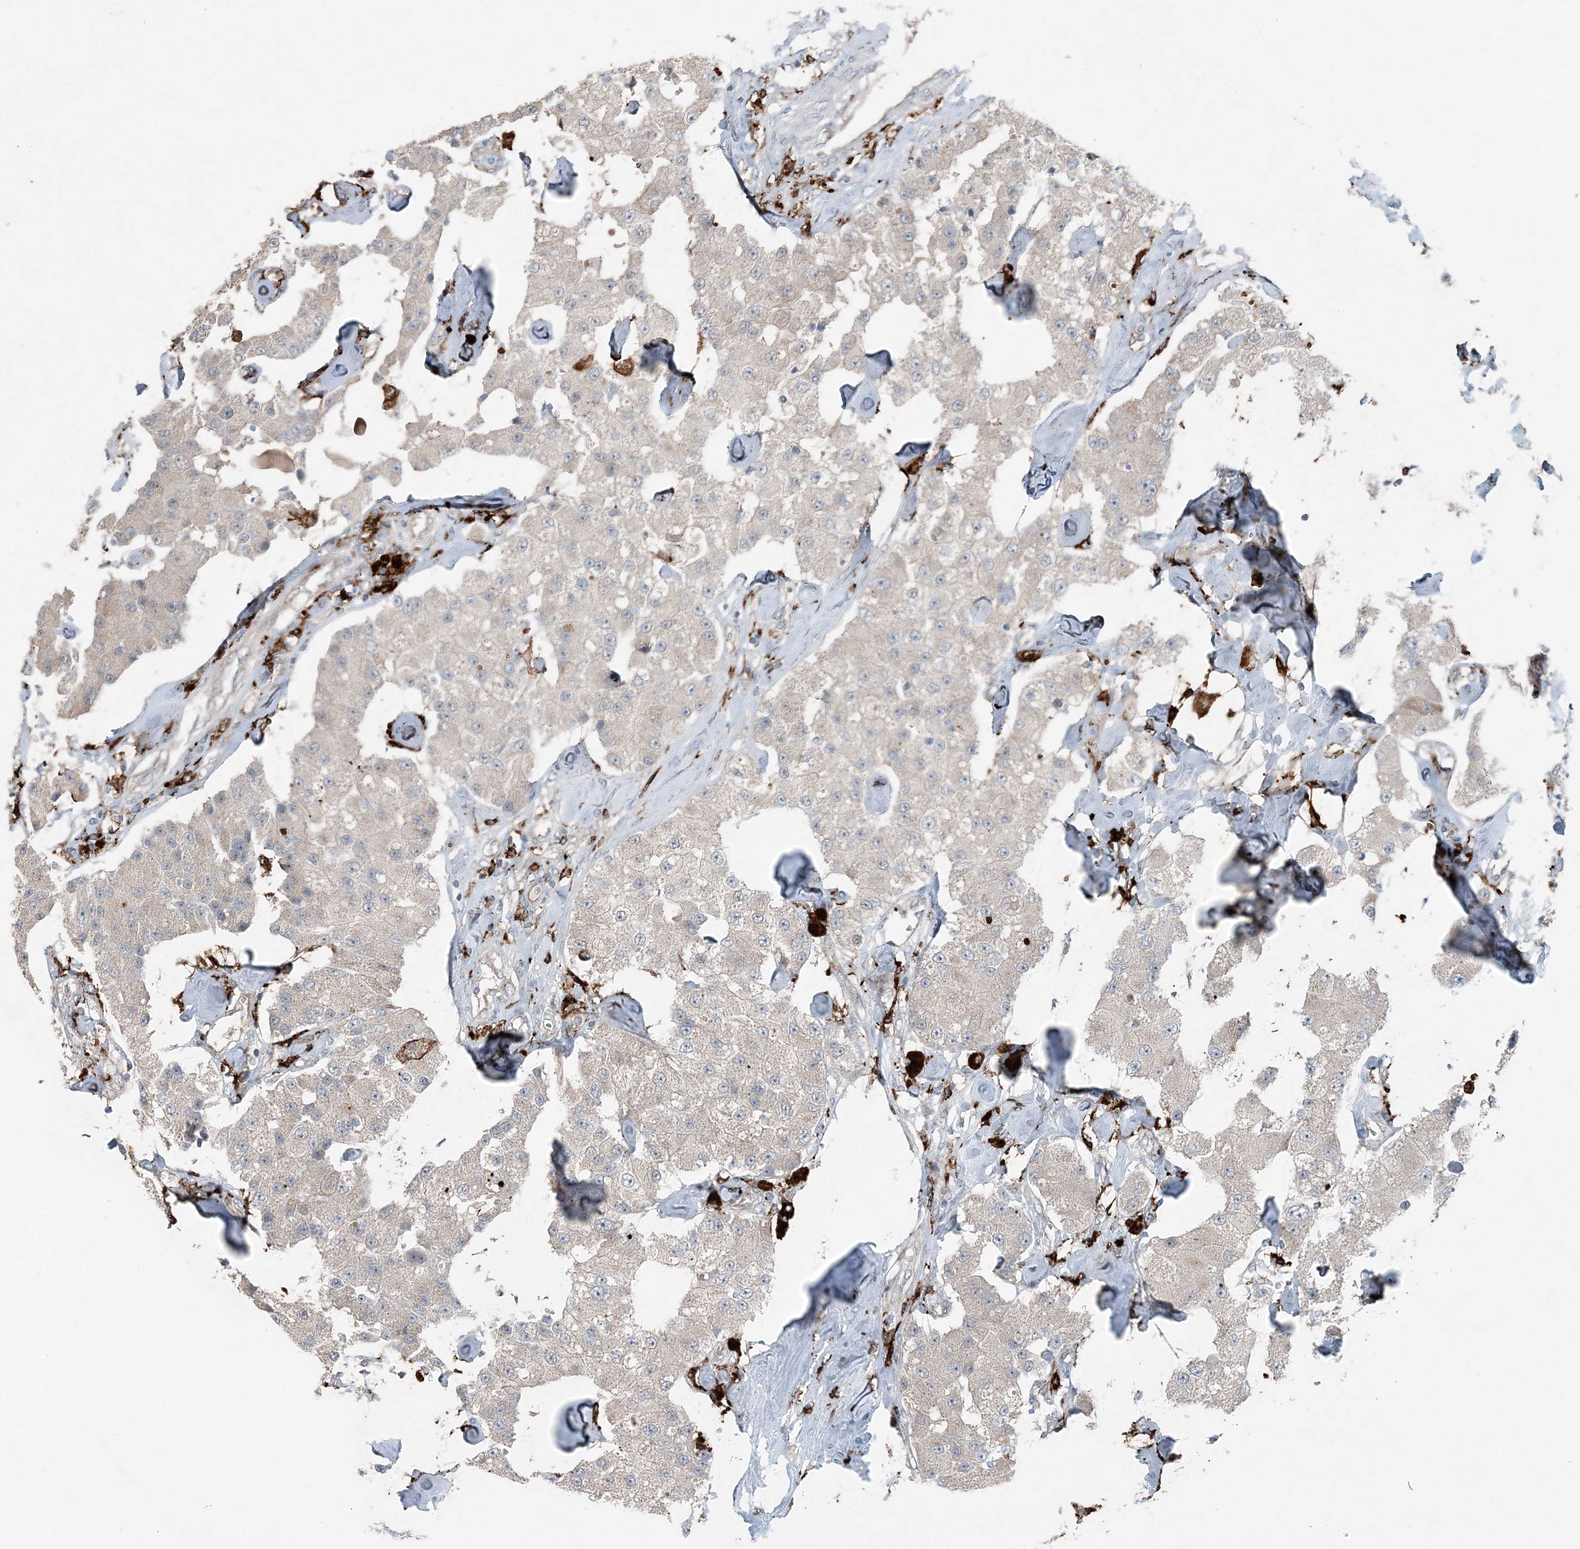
{"staining": {"intensity": "negative", "quantity": "none", "location": "none"}, "tissue": "carcinoid", "cell_type": "Tumor cells", "image_type": "cancer", "snomed": [{"axis": "morphology", "description": "Carcinoid, malignant, NOS"}, {"axis": "topography", "description": "Pancreas"}], "caption": "The photomicrograph reveals no significant staining in tumor cells of malignant carcinoid. (Brightfield microscopy of DAB (3,3'-diaminobenzidine) immunohistochemistry at high magnification).", "gene": "KY", "patient": {"sex": "male", "age": 41}}